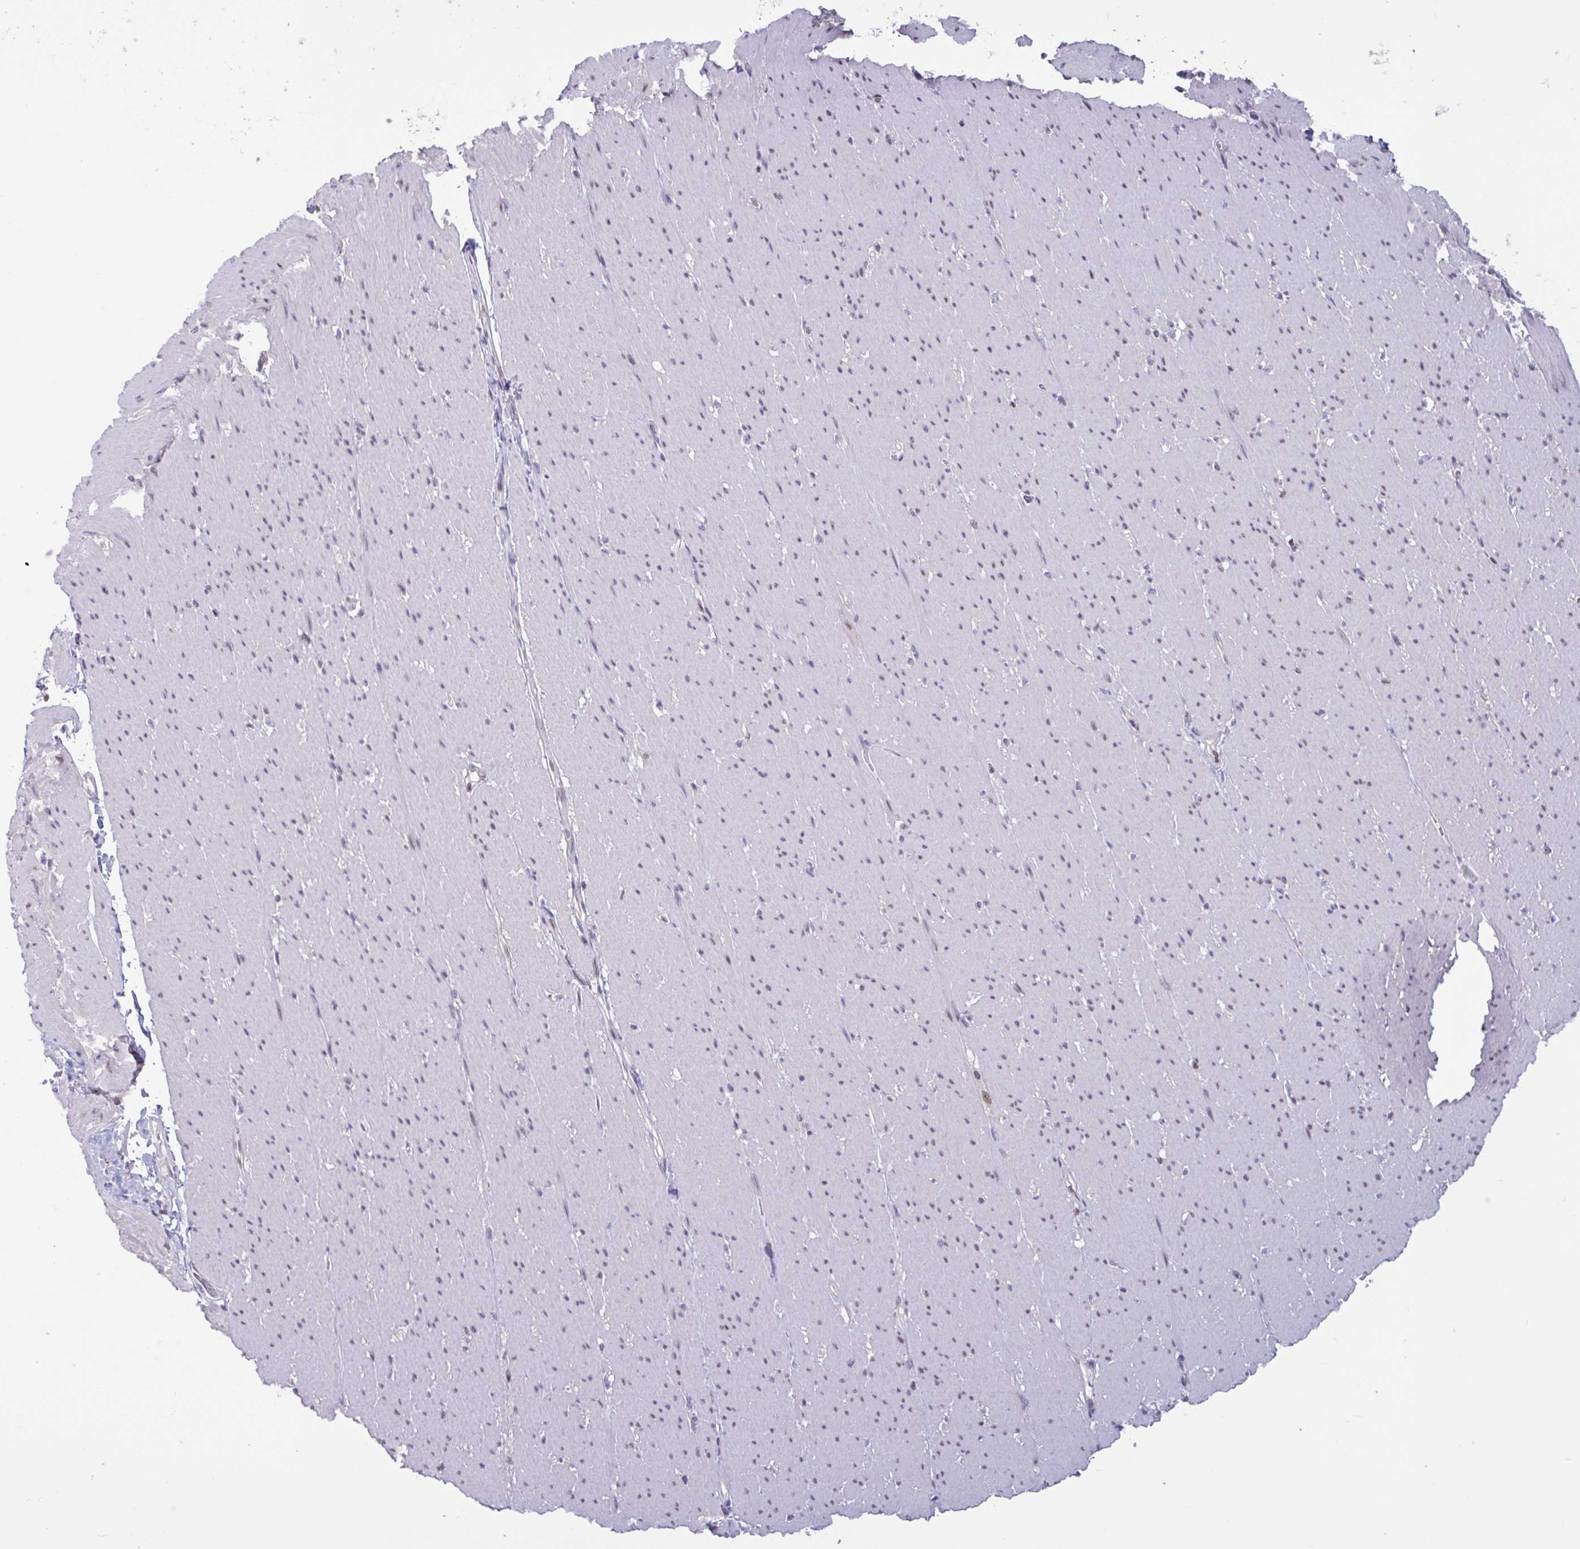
{"staining": {"intensity": "negative", "quantity": "none", "location": "none"}, "tissue": "smooth muscle", "cell_type": "Smooth muscle cells", "image_type": "normal", "snomed": [{"axis": "morphology", "description": "Normal tissue, NOS"}, {"axis": "topography", "description": "Smooth muscle"}, {"axis": "topography", "description": "Rectum"}], "caption": "DAB immunohistochemical staining of normal smooth muscle displays no significant expression in smooth muscle cells.", "gene": "RBL1", "patient": {"sex": "male", "age": 53}}